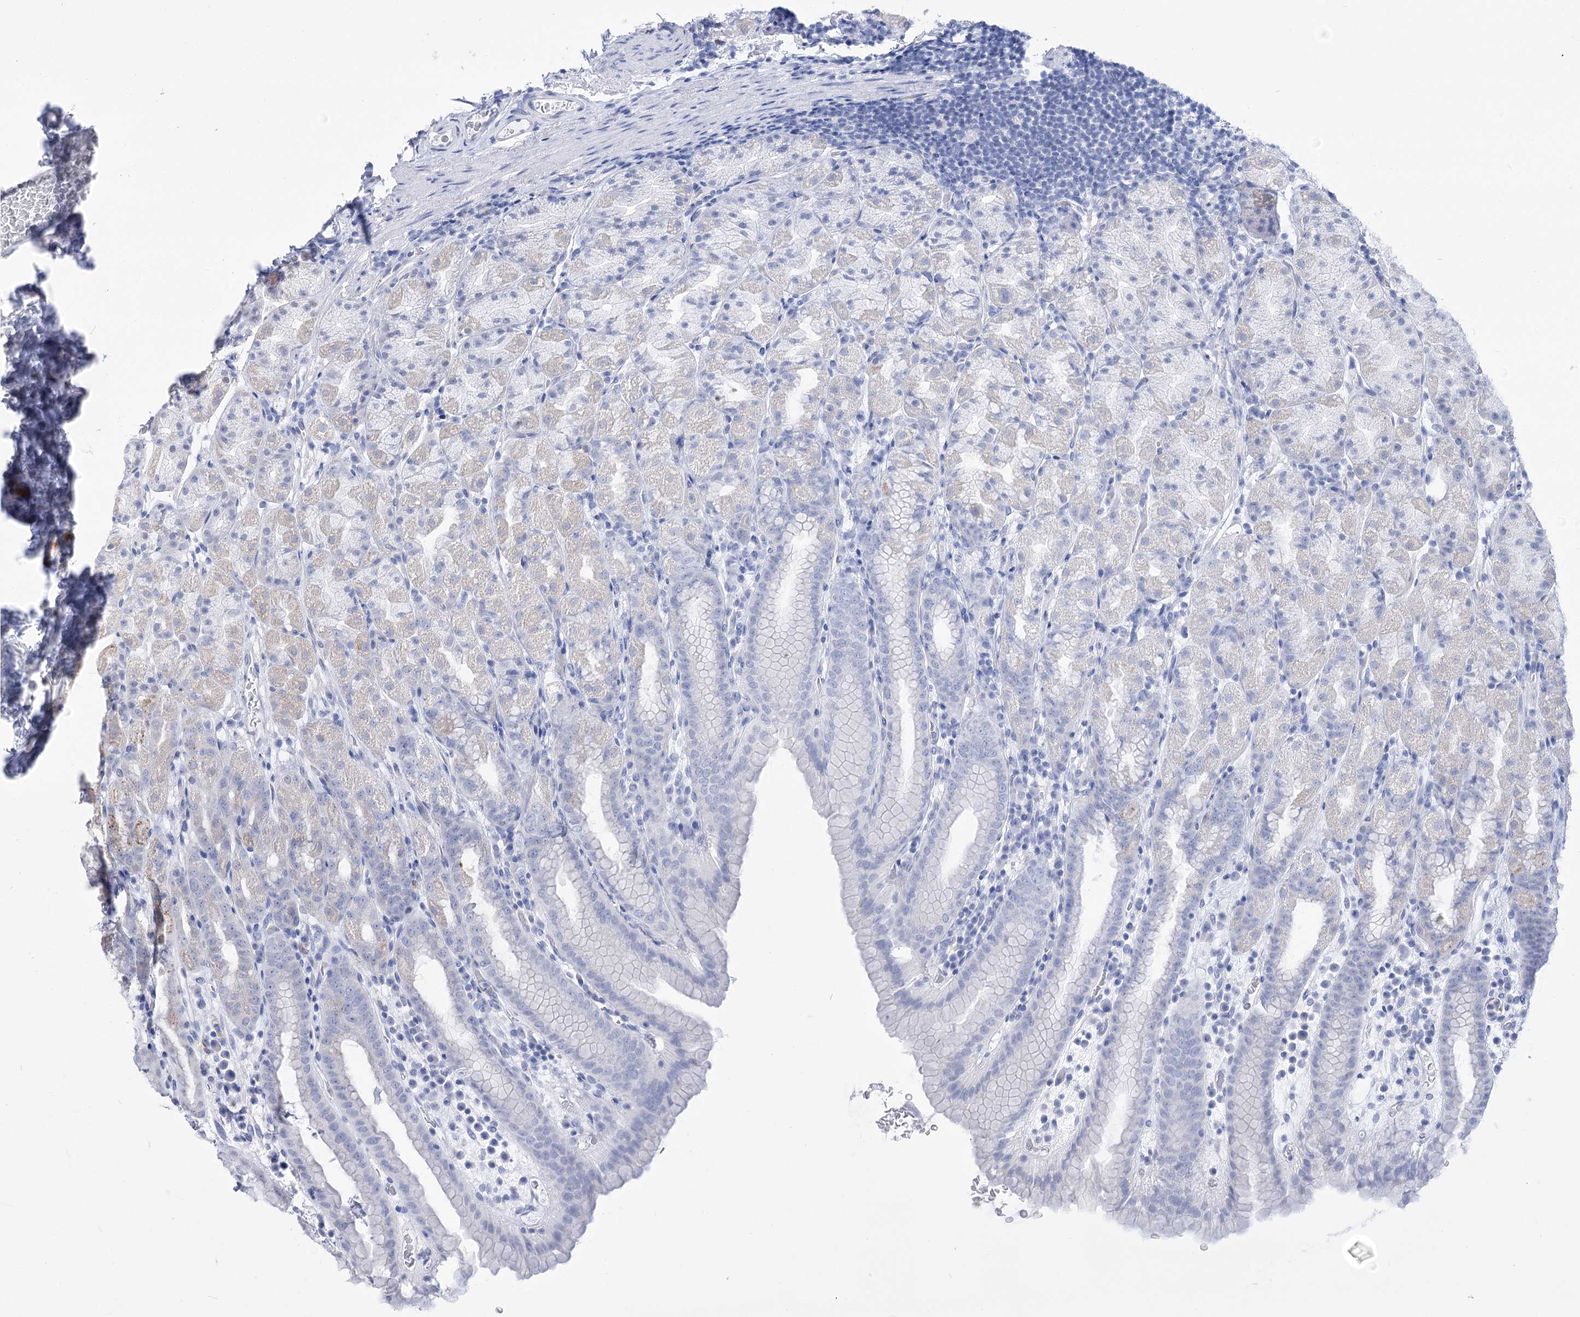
{"staining": {"intensity": "negative", "quantity": "none", "location": "none"}, "tissue": "stomach", "cell_type": "Glandular cells", "image_type": "normal", "snomed": [{"axis": "morphology", "description": "Normal tissue, NOS"}, {"axis": "topography", "description": "Stomach, upper"}], "caption": "DAB (3,3'-diaminobenzidine) immunohistochemical staining of unremarkable human stomach exhibits no significant positivity in glandular cells.", "gene": "SIAE", "patient": {"sex": "male", "age": 68}}